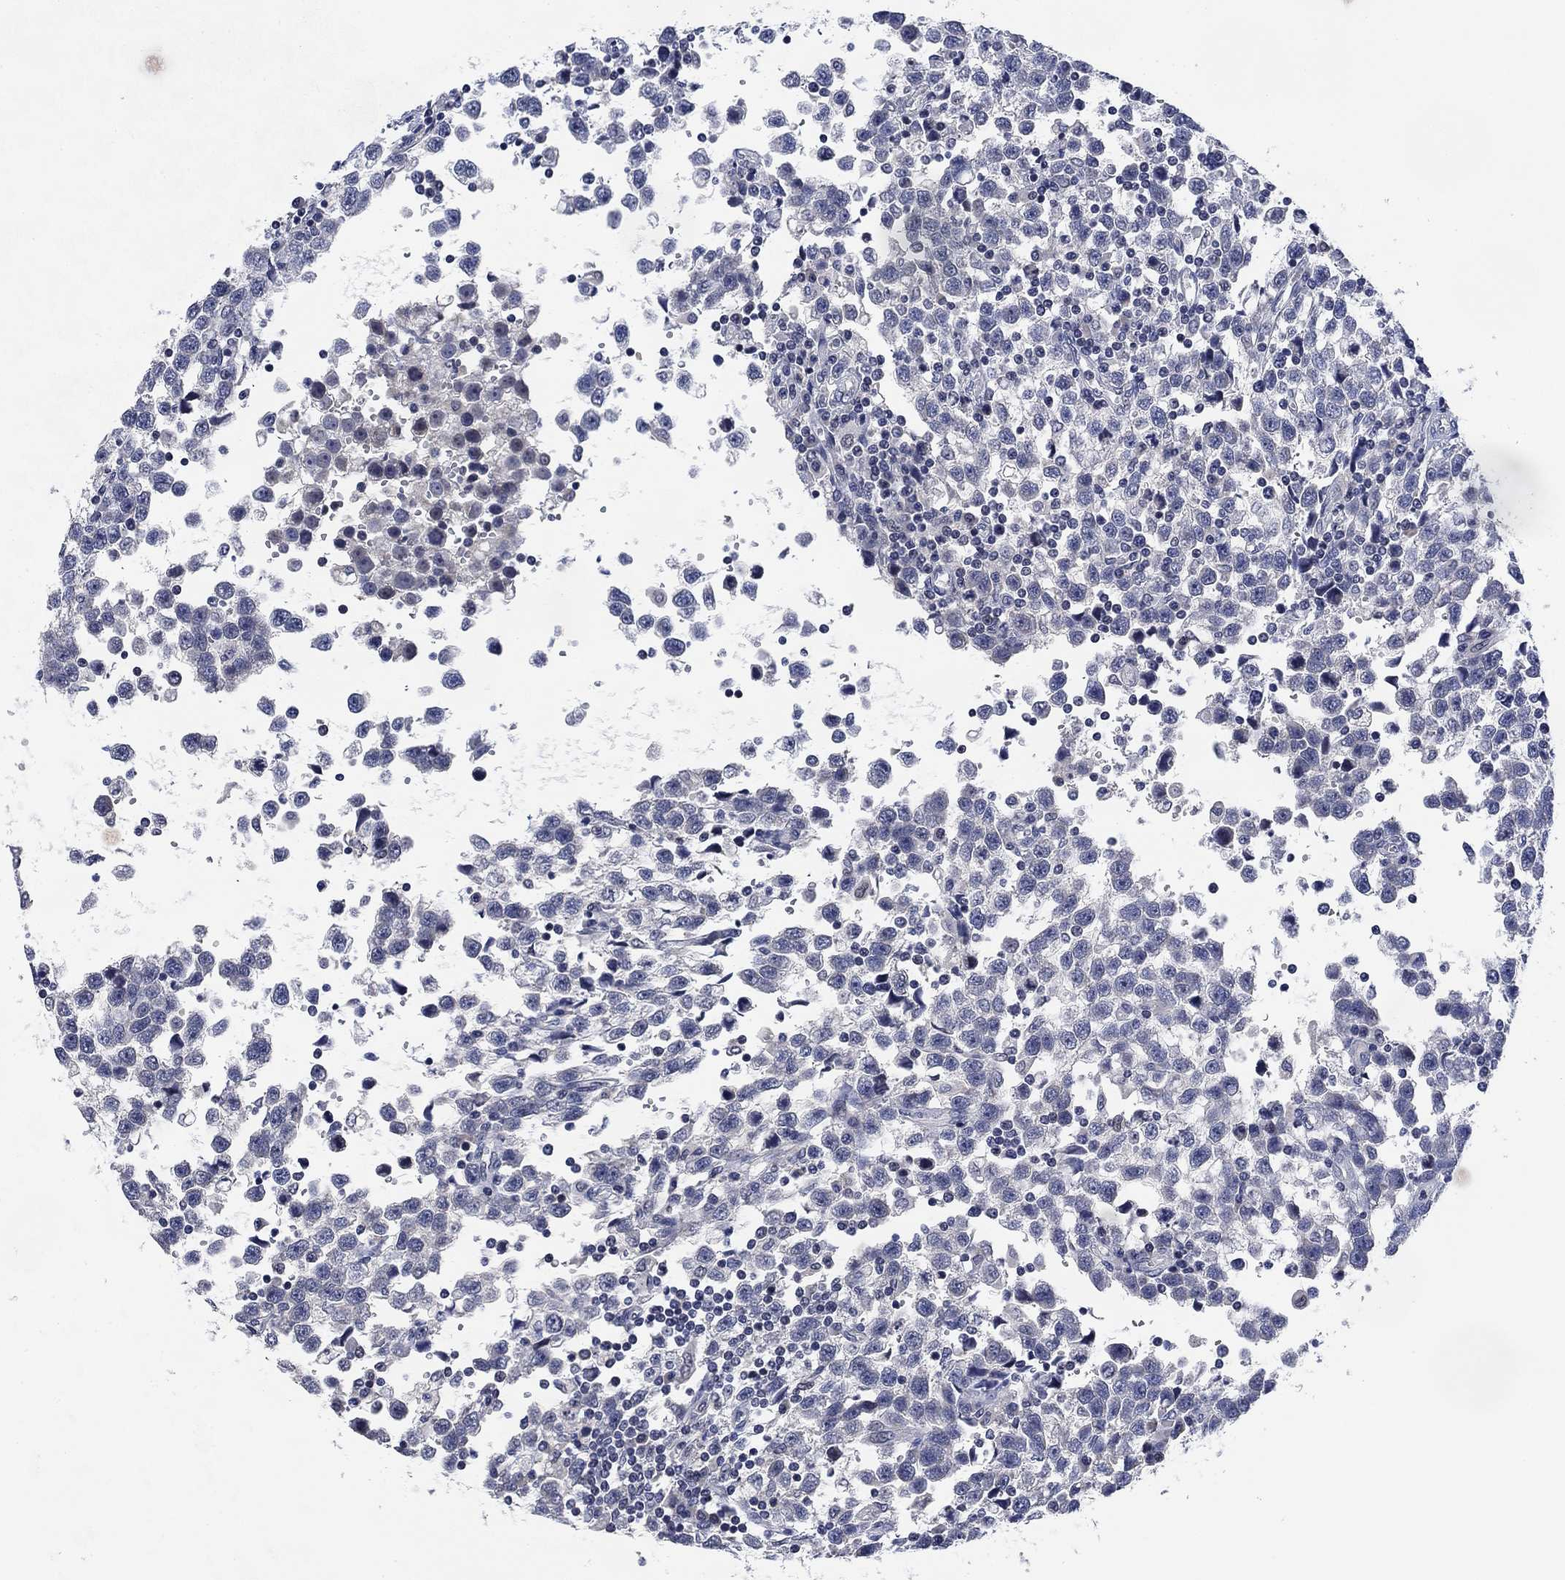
{"staining": {"intensity": "negative", "quantity": "none", "location": "none"}, "tissue": "testis cancer", "cell_type": "Tumor cells", "image_type": "cancer", "snomed": [{"axis": "morphology", "description": "Seminoma, NOS"}, {"axis": "topography", "description": "Testis"}], "caption": "Tumor cells show no significant protein expression in testis seminoma.", "gene": "DAZL", "patient": {"sex": "male", "age": 34}}